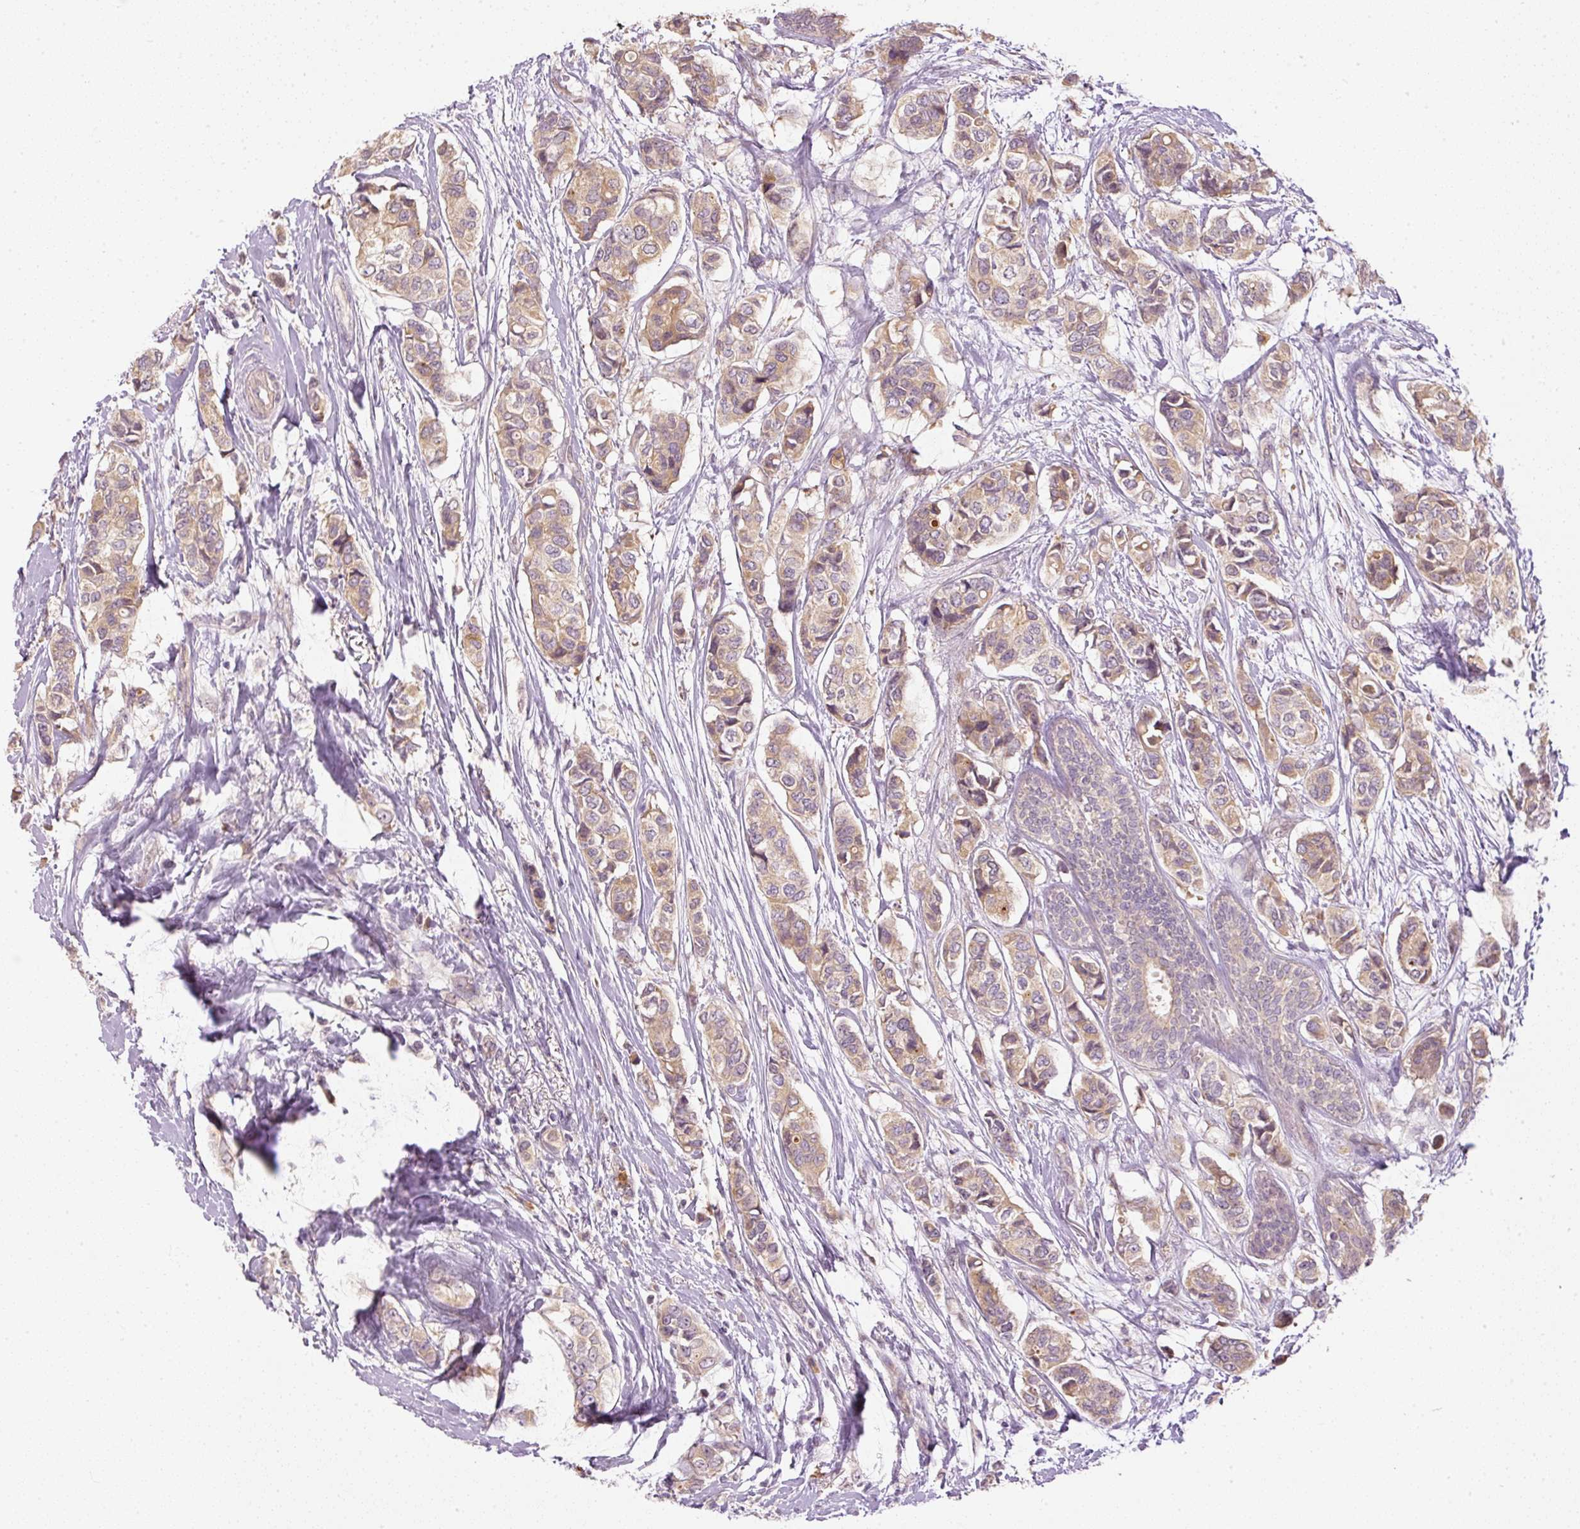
{"staining": {"intensity": "weak", "quantity": ">75%", "location": "cytoplasmic/membranous"}, "tissue": "breast cancer", "cell_type": "Tumor cells", "image_type": "cancer", "snomed": [{"axis": "morphology", "description": "Lobular carcinoma"}, {"axis": "topography", "description": "Breast"}], "caption": "IHC image of neoplastic tissue: human breast cancer (lobular carcinoma) stained using immunohistochemistry (IHC) displays low levels of weak protein expression localized specifically in the cytoplasmic/membranous of tumor cells, appearing as a cytoplasmic/membranous brown color.", "gene": "CTTNBP2", "patient": {"sex": "female", "age": 51}}